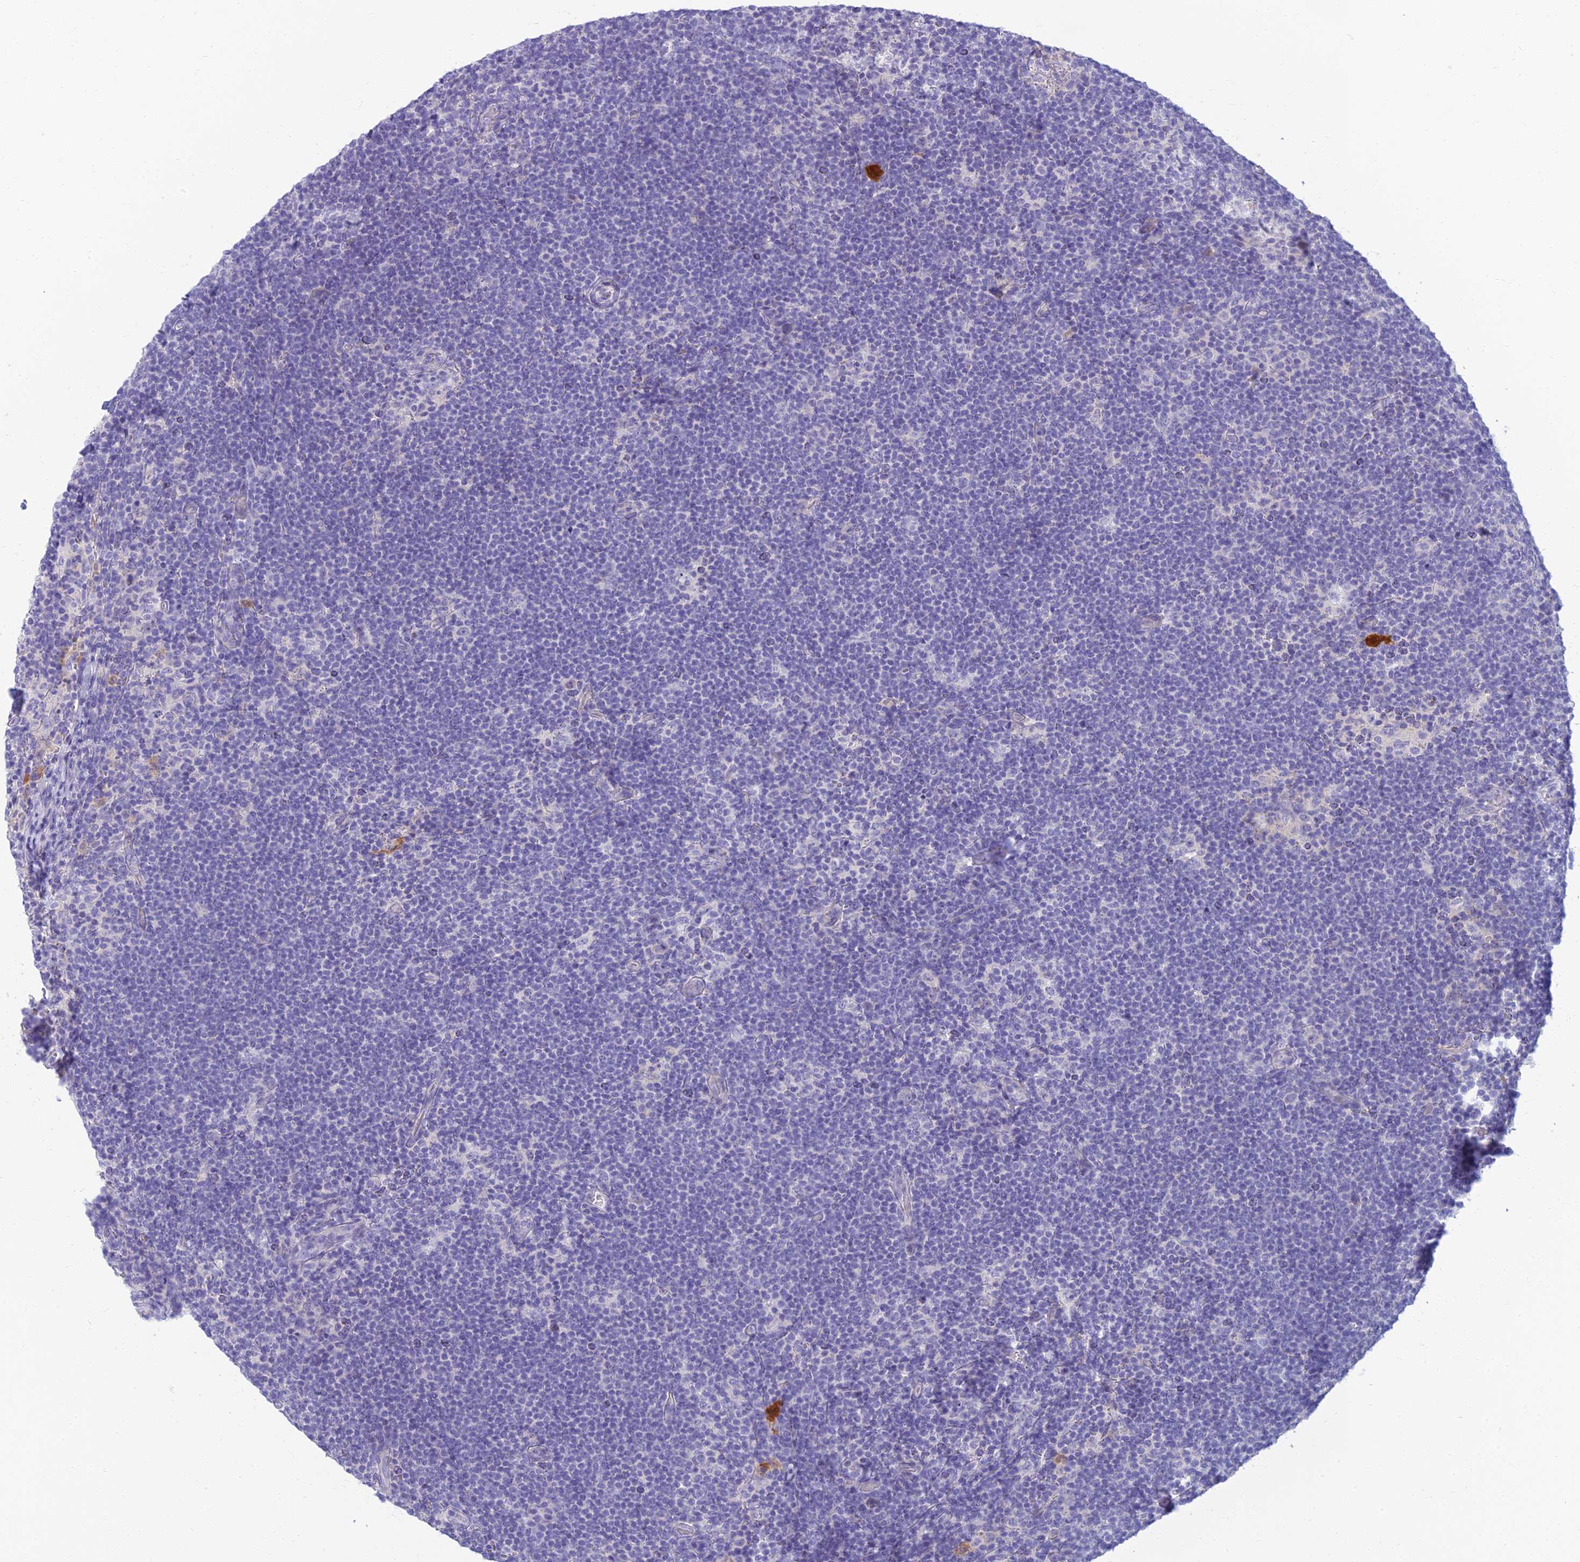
{"staining": {"intensity": "negative", "quantity": "none", "location": "none"}, "tissue": "lymphoma", "cell_type": "Tumor cells", "image_type": "cancer", "snomed": [{"axis": "morphology", "description": "Hodgkin's disease, NOS"}, {"axis": "topography", "description": "Lymph node"}], "caption": "This is a image of immunohistochemistry (IHC) staining of Hodgkin's disease, which shows no positivity in tumor cells.", "gene": "NEURL1", "patient": {"sex": "female", "age": 57}}